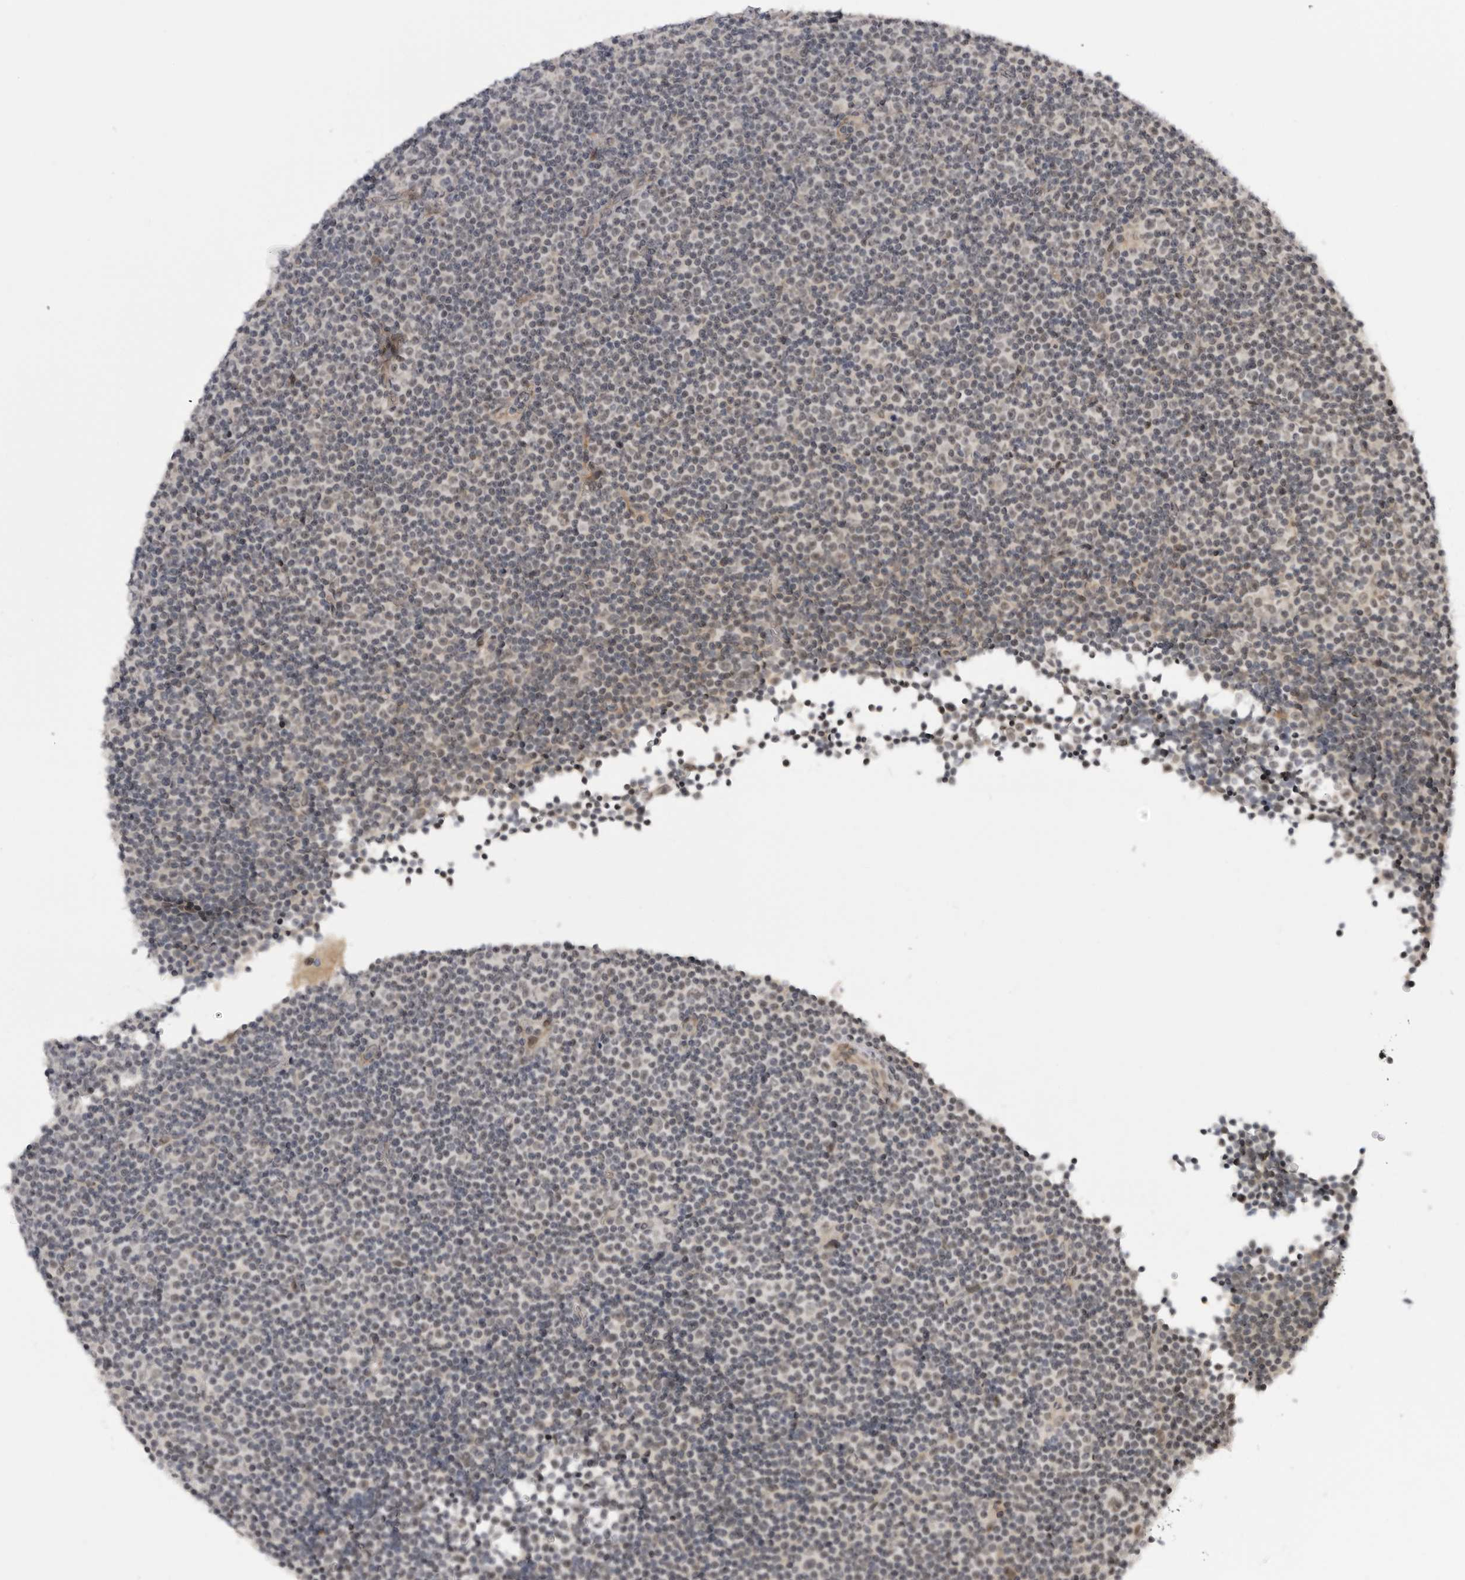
{"staining": {"intensity": "weak", "quantity": "25%-75%", "location": "nuclear"}, "tissue": "lymphoma", "cell_type": "Tumor cells", "image_type": "cancer", "snomed": [{"axis": "morphology", "description": "Malignant lymphoma, non-Hodgkin's type, Low grade"}, {"axis": "topography", "description": "Lymph node"}], "caption": "Immunohistochemical staining of lymphoma displays low levels of weak nuclear expression in approximately 25%-75% of tumor cells. The protein is shown in brown color, while the nuclei are stained blue.", "gene": "ALPK2", "patient": {"sex": "female", "age": 67}}